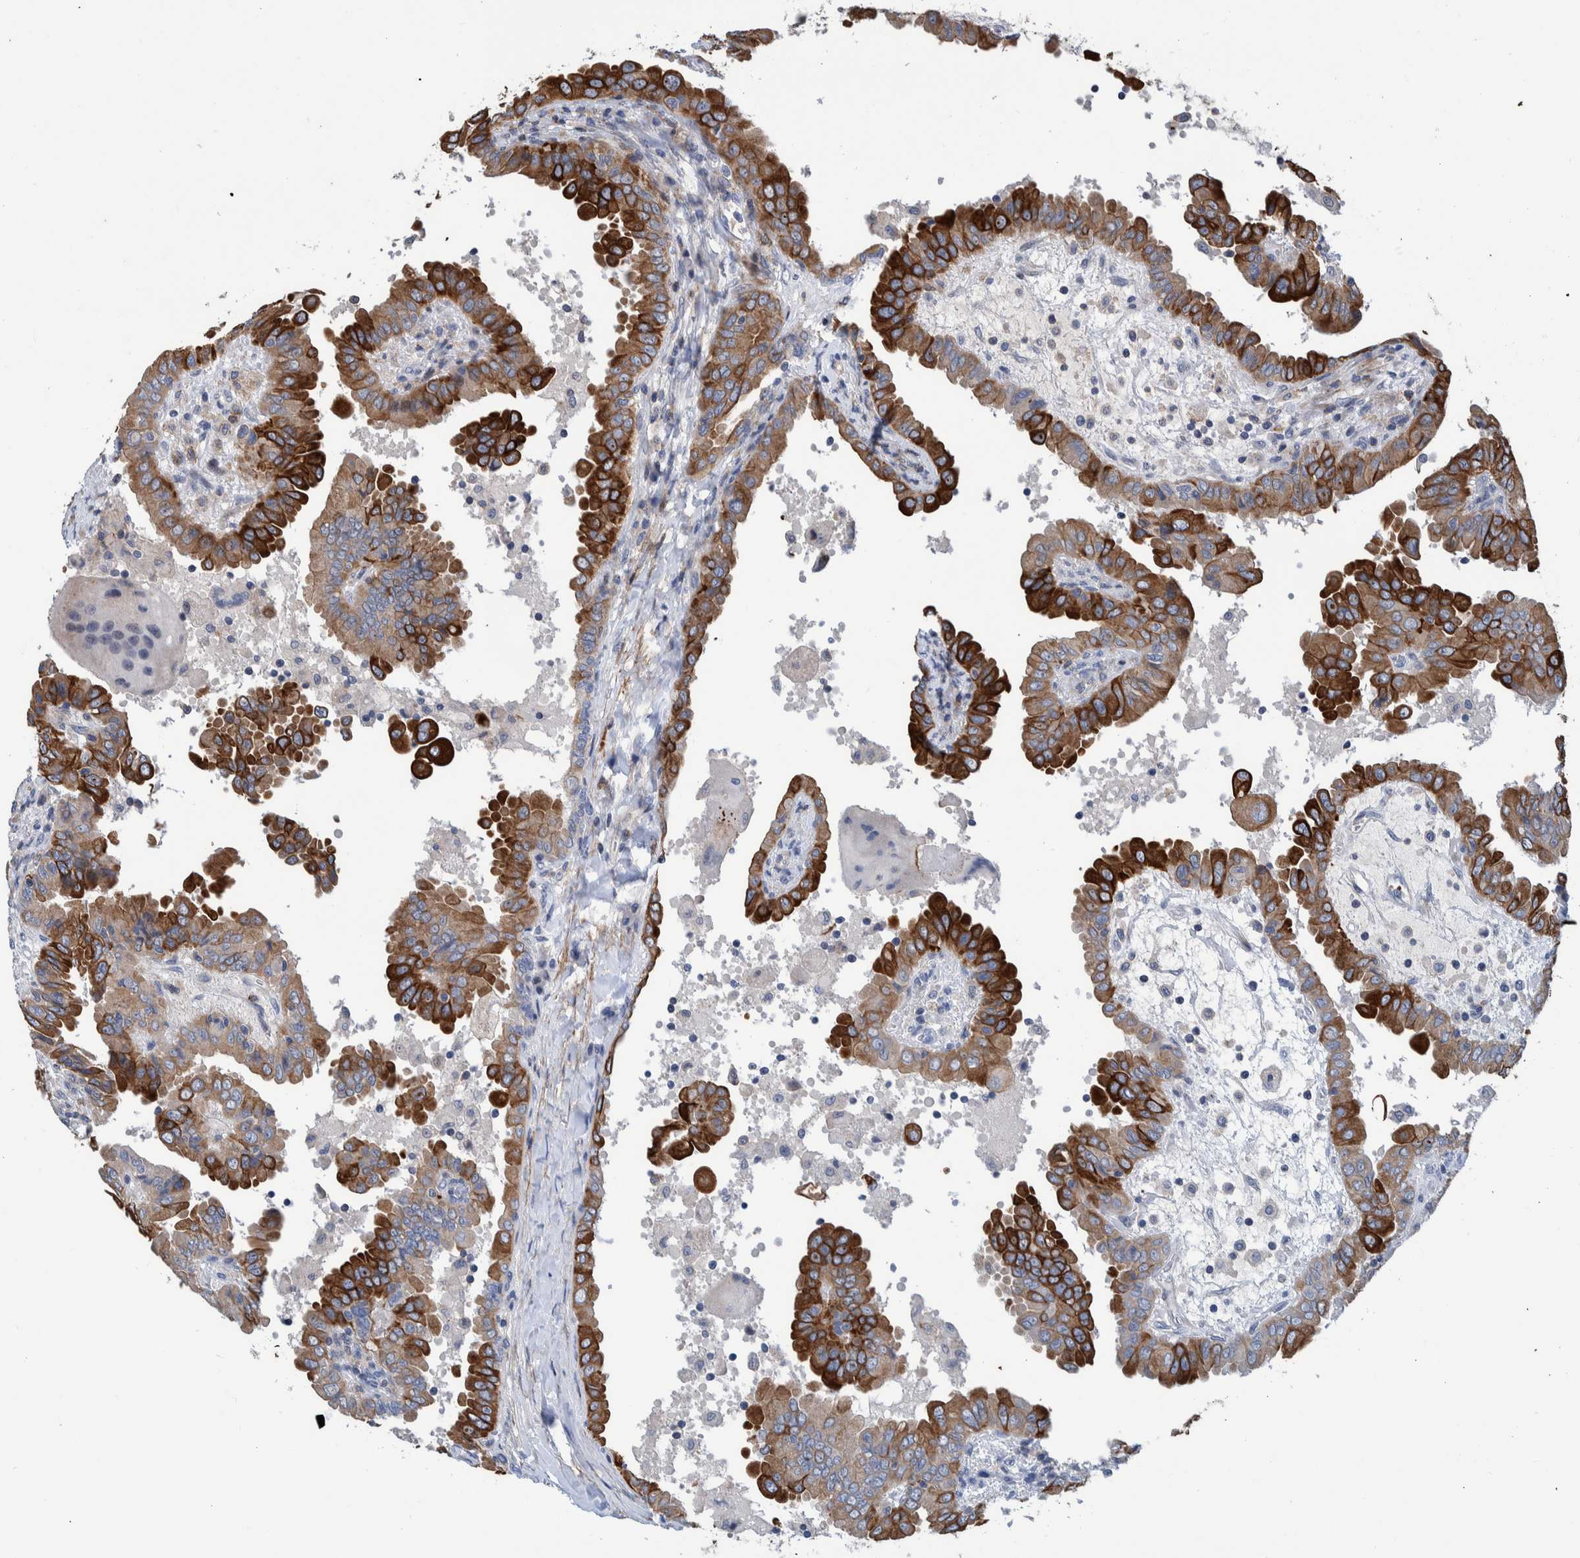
{"staining": {"intensity": "strong", "quantity": ">75%", "location": "cytoplasmic/membranous"}, "tissue": "thyroid cancer", "cell_type": "Tumor cells", "image_type": "cancer", "snomed": [{"axis": "morphology", "description": "Papillary adenocarcinoma, NOS"}, {"axis": "topography", "description": "Thyroid gland"}], "caption": "Immunohistochemistry (IHC) (DAB) staining of human thyroid papillary adenocarcinoma exhibits strong cytoplasmic/membranous protein expression in approximately >75% of tumor cells.", "gene": "MKS1", "patient": {"sex": "male", "age": 33}}